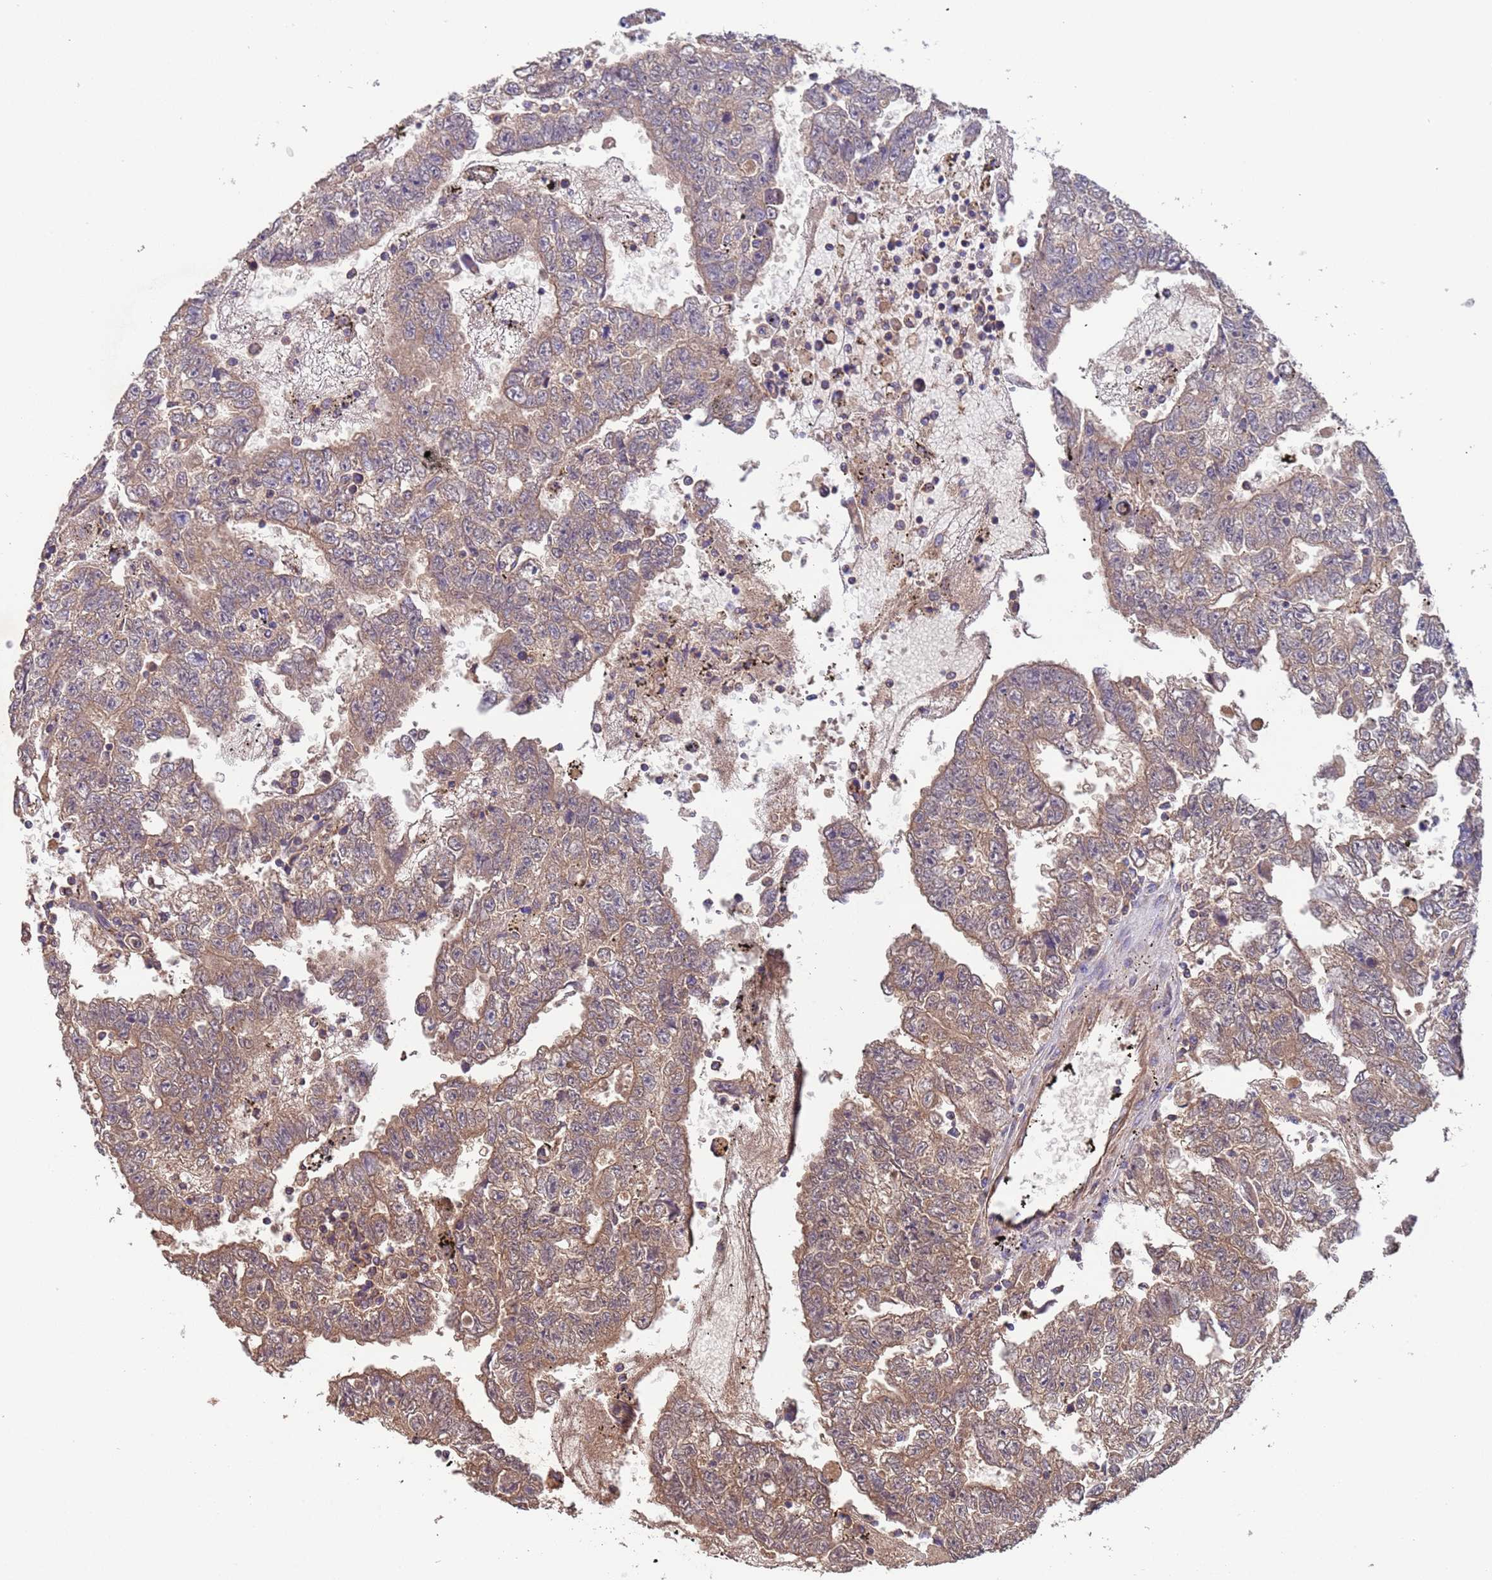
{"staining": {"intensity": "weak", "quantity": ">75%", "location": "cytoplasmic/membranous"}, "tissue": "testis cancer", "cell_type": "Tumor cells", "image_type": "cancer", "snomed": [{"axis": "morphology", "description": "Carcinoma, Embryonal, NOS"}, {"axis": "topography", "description": "Testis"}], "caption": "Immunohistochemistry image of neoplastic tissue: human testis embryonal carcinoma stained using immunohistochemistry (IHC) demonstrates low levels of weak protein expression localized specifically in the cytoplasmic/membranous of tumor cells, appearing as a cytoplasmic/membranous brown color.", "gene": "EEF1AKMT1", "patient": {"sex": "male", "age": 25}}